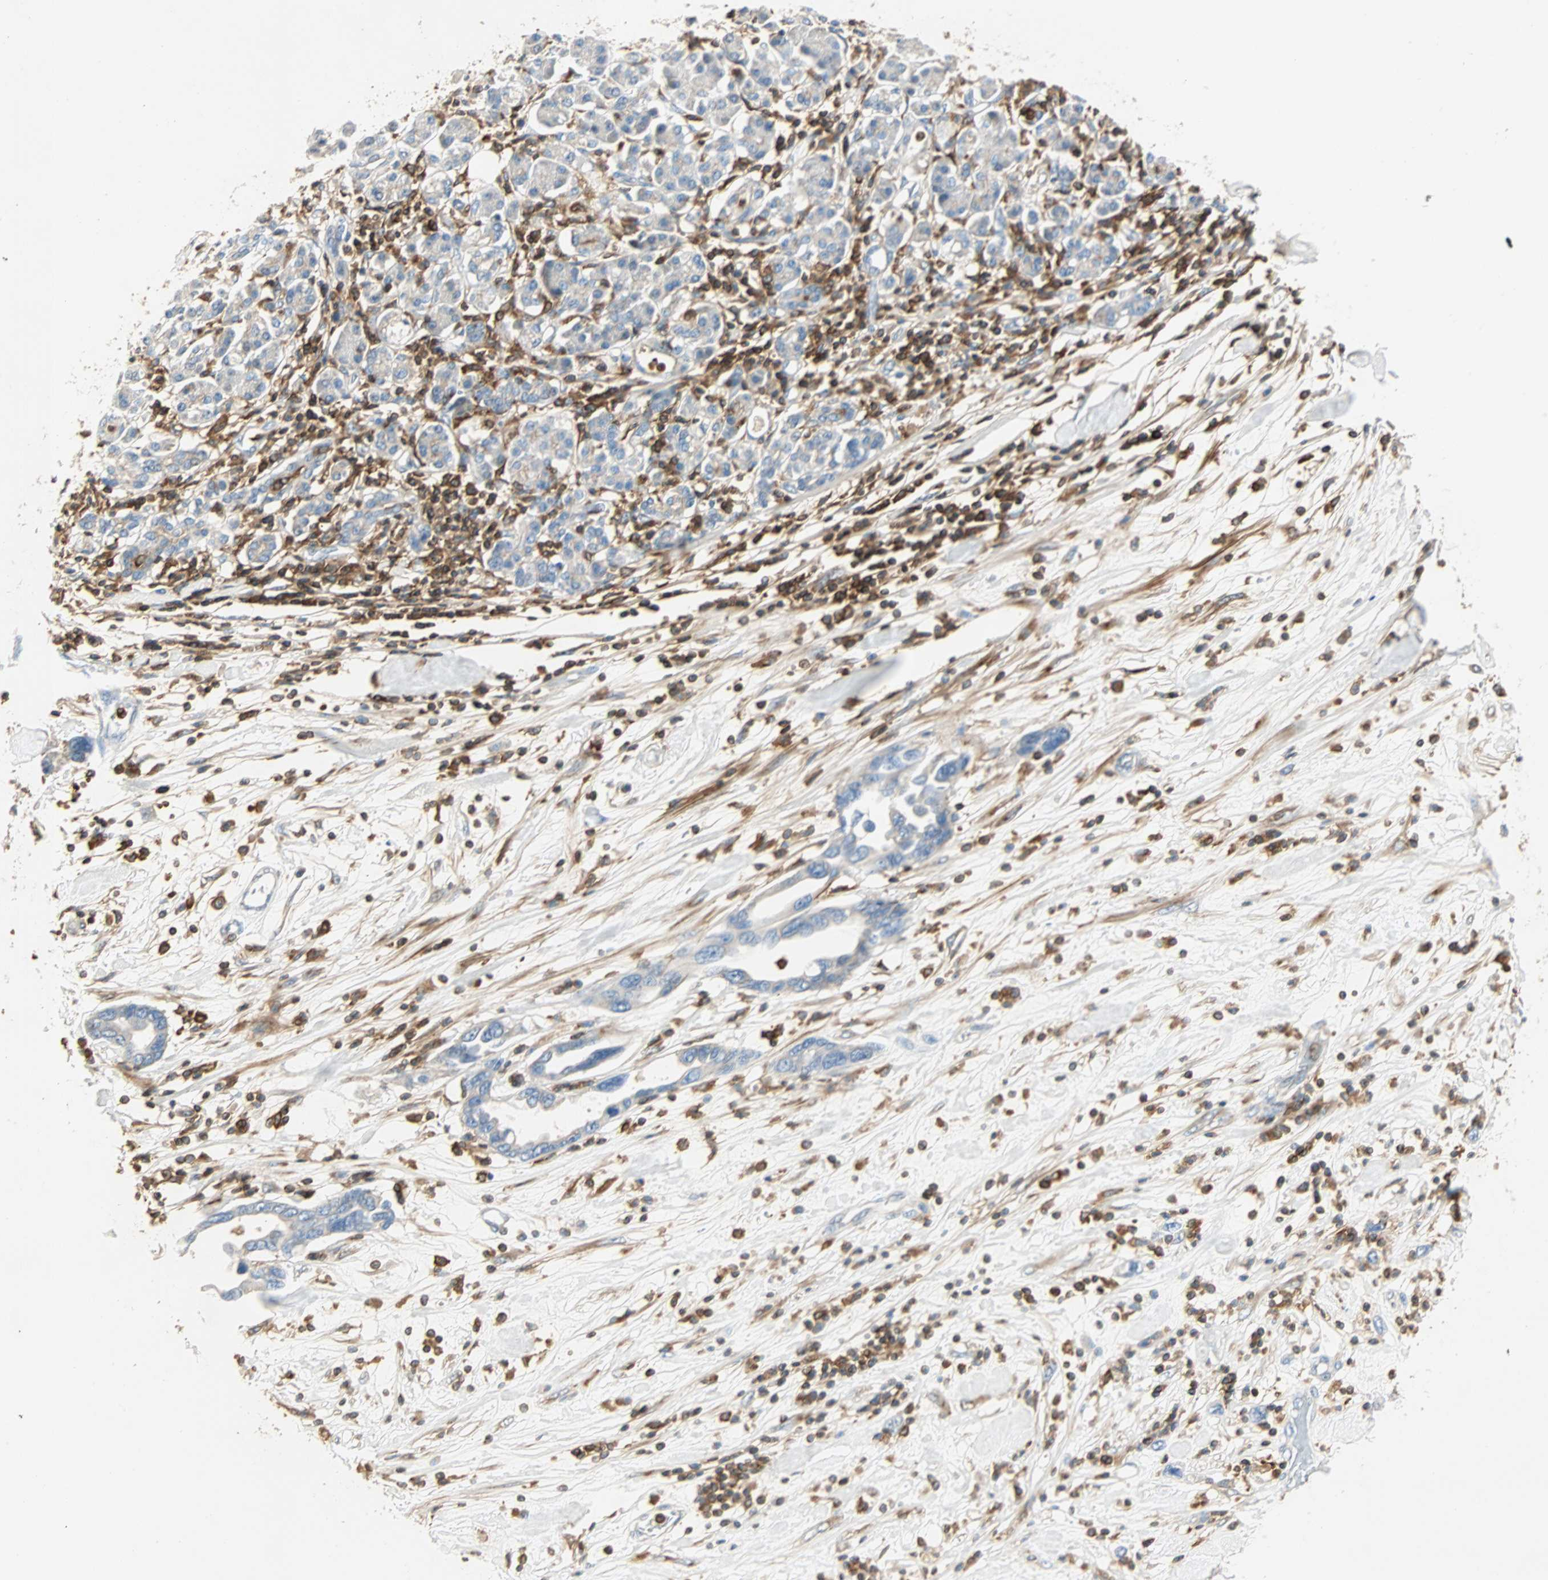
{"staining": {"intensity": "negative", "quantity": "none", "location": "none"}, "tissue": "pancreatic cancer", "cell_type": "Tumor cells", "image_type": "cancer", "snomed": [{"axis": "morphology", "description": "Adenocarcinoma, NOS"}, {"axis": "topography", "description": "Pancreas"}], "caption": "This is an immunohistochemistry (IHC) photomicrograph of human pancreatic cancer (adenocarcinoma). There is no positivity in tumor cells.", "gene": "FMNL1", "patient": {"sex": "female", "age": 57}}